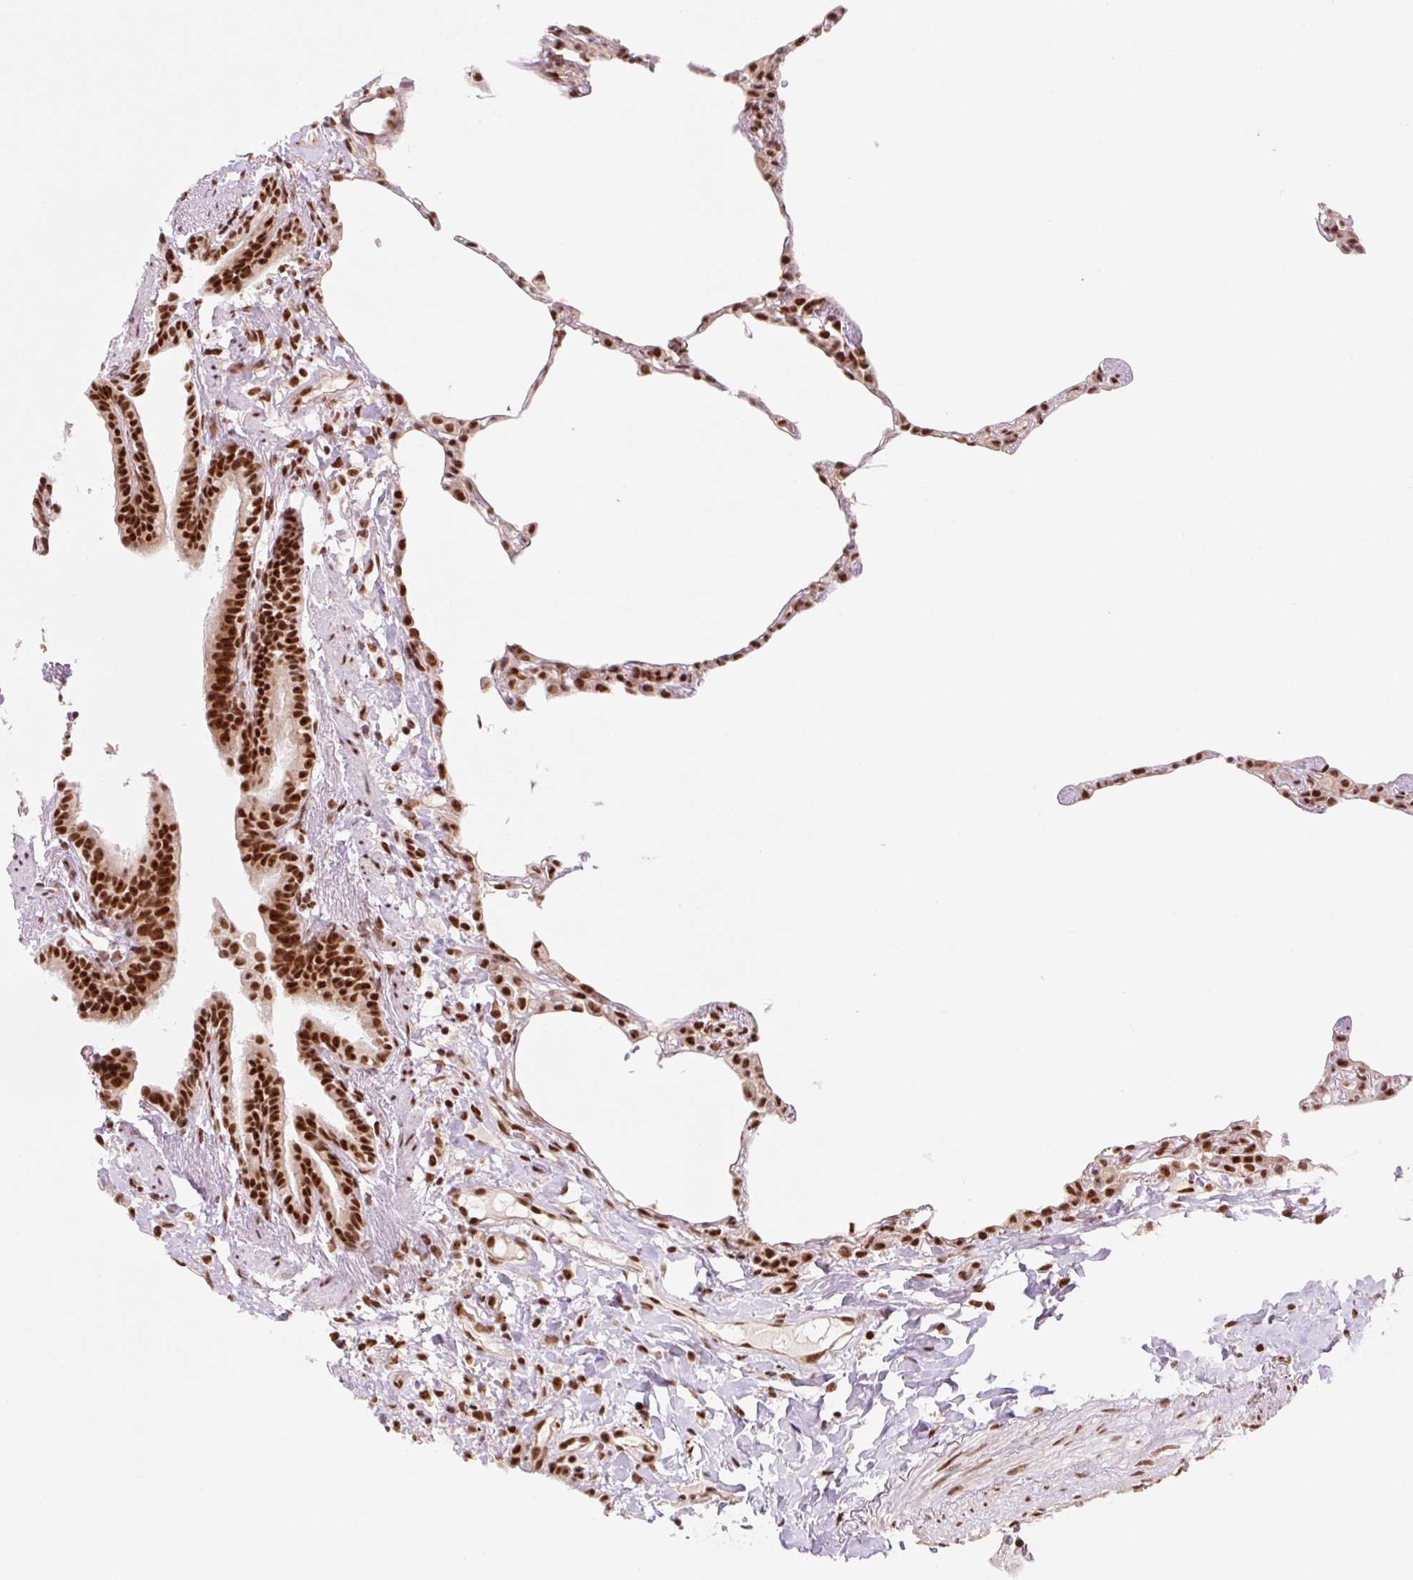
{"staining": {"intensity": "strong", "quantity": ">75%", "location": "nuclear"}, "tissue": "lung", "cell_type": "Alveolar cells", "image_type": "normal", "snomed": [{"axis": "morphology", "description": "Normal tissue, NOS"}, {"axis": "topography", "description": "Lung"}], "caption": "This histopathology image displays IHC staining of unremarkable human lung, with high strong nuclear staining in about >75% of alveolar cells.", "gene": "PRDM11", "patient": {"sex": "female", "age": 57}}